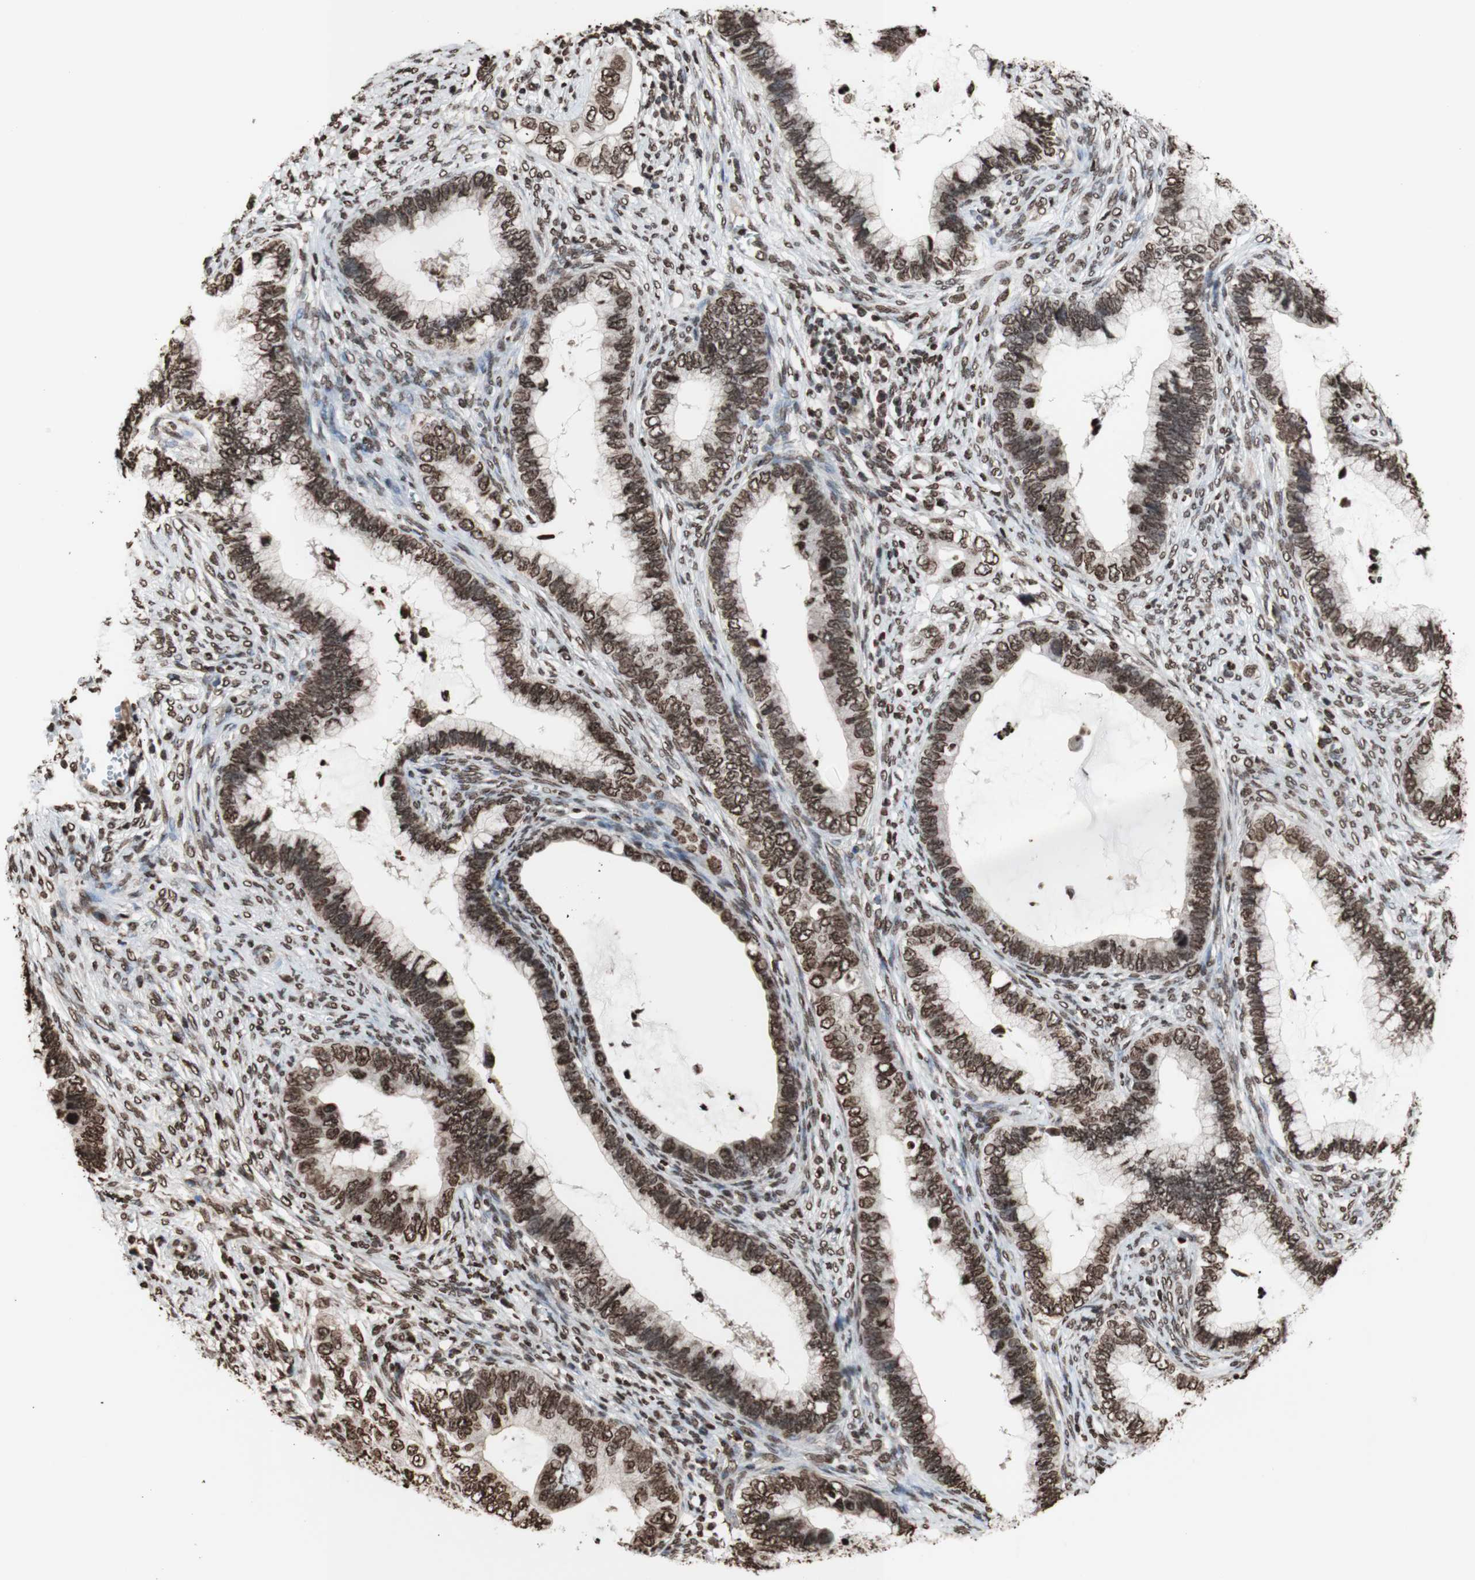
{"staining": {"intensity": "moderate", "quantity": ">75%", "location": "cytoplasmic/membranous,nuclear"}, "tissue": "cervical cancer", "cell_type": "Tumor cells", "image_type": "cancer", "snomed": [{"axis": "morphology", "description": "Adenocarcinoma, NOS"}, {"axis": "topography", "description": "Cervix"}], "caption": "The immunohistochemical stain highlights moderate cytoplasmic/membranous and nuclear staining in tumor cells of cervical cancer tissue.", "gene": "SNAI2", "patient": {"sex": "female", "age": 44}}